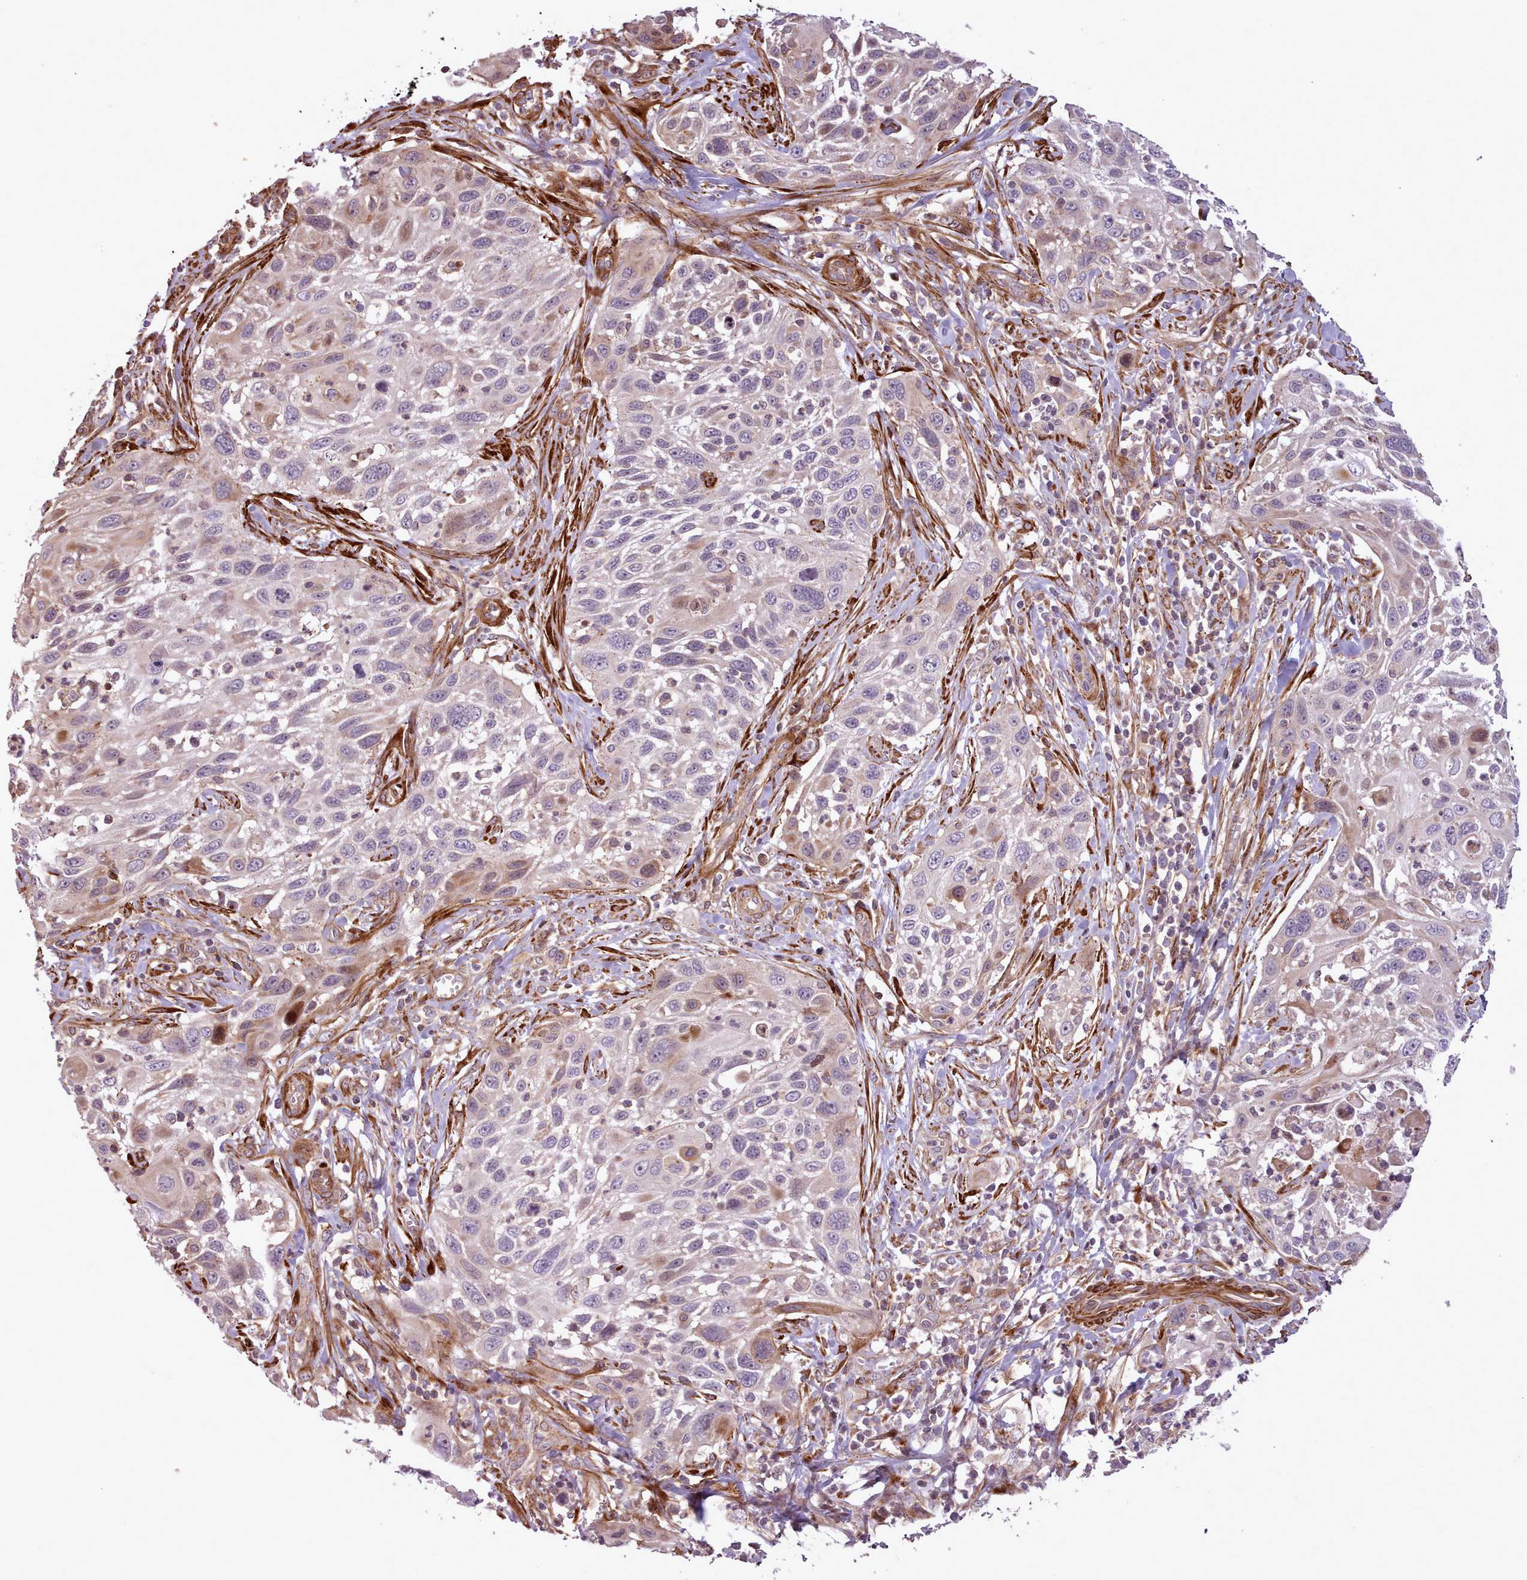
{"staining": {"intensity": "moderate", "quantity": "<25%", "location": "cytoplasmic/membranous,nuclear"}, "tissue": "cervical cancer", "cell_type": "Tumor cells", "image_type": "cancer", "snomed": [{"axis": "morphology", "description": "Squamous cell carcinoma, NOS"}, {"axis": "topography", "description": "Cervix"}], "caption": "Immunohistochemical staining of human squamous cell carcinoma (cervical) shows low levels of moderate cytoplasmic/membranous and nuclear protein staining in approximately <25% of tumor cells.", "gene": "NLRP7", "patient": {"sex": "female", "age": 70}}